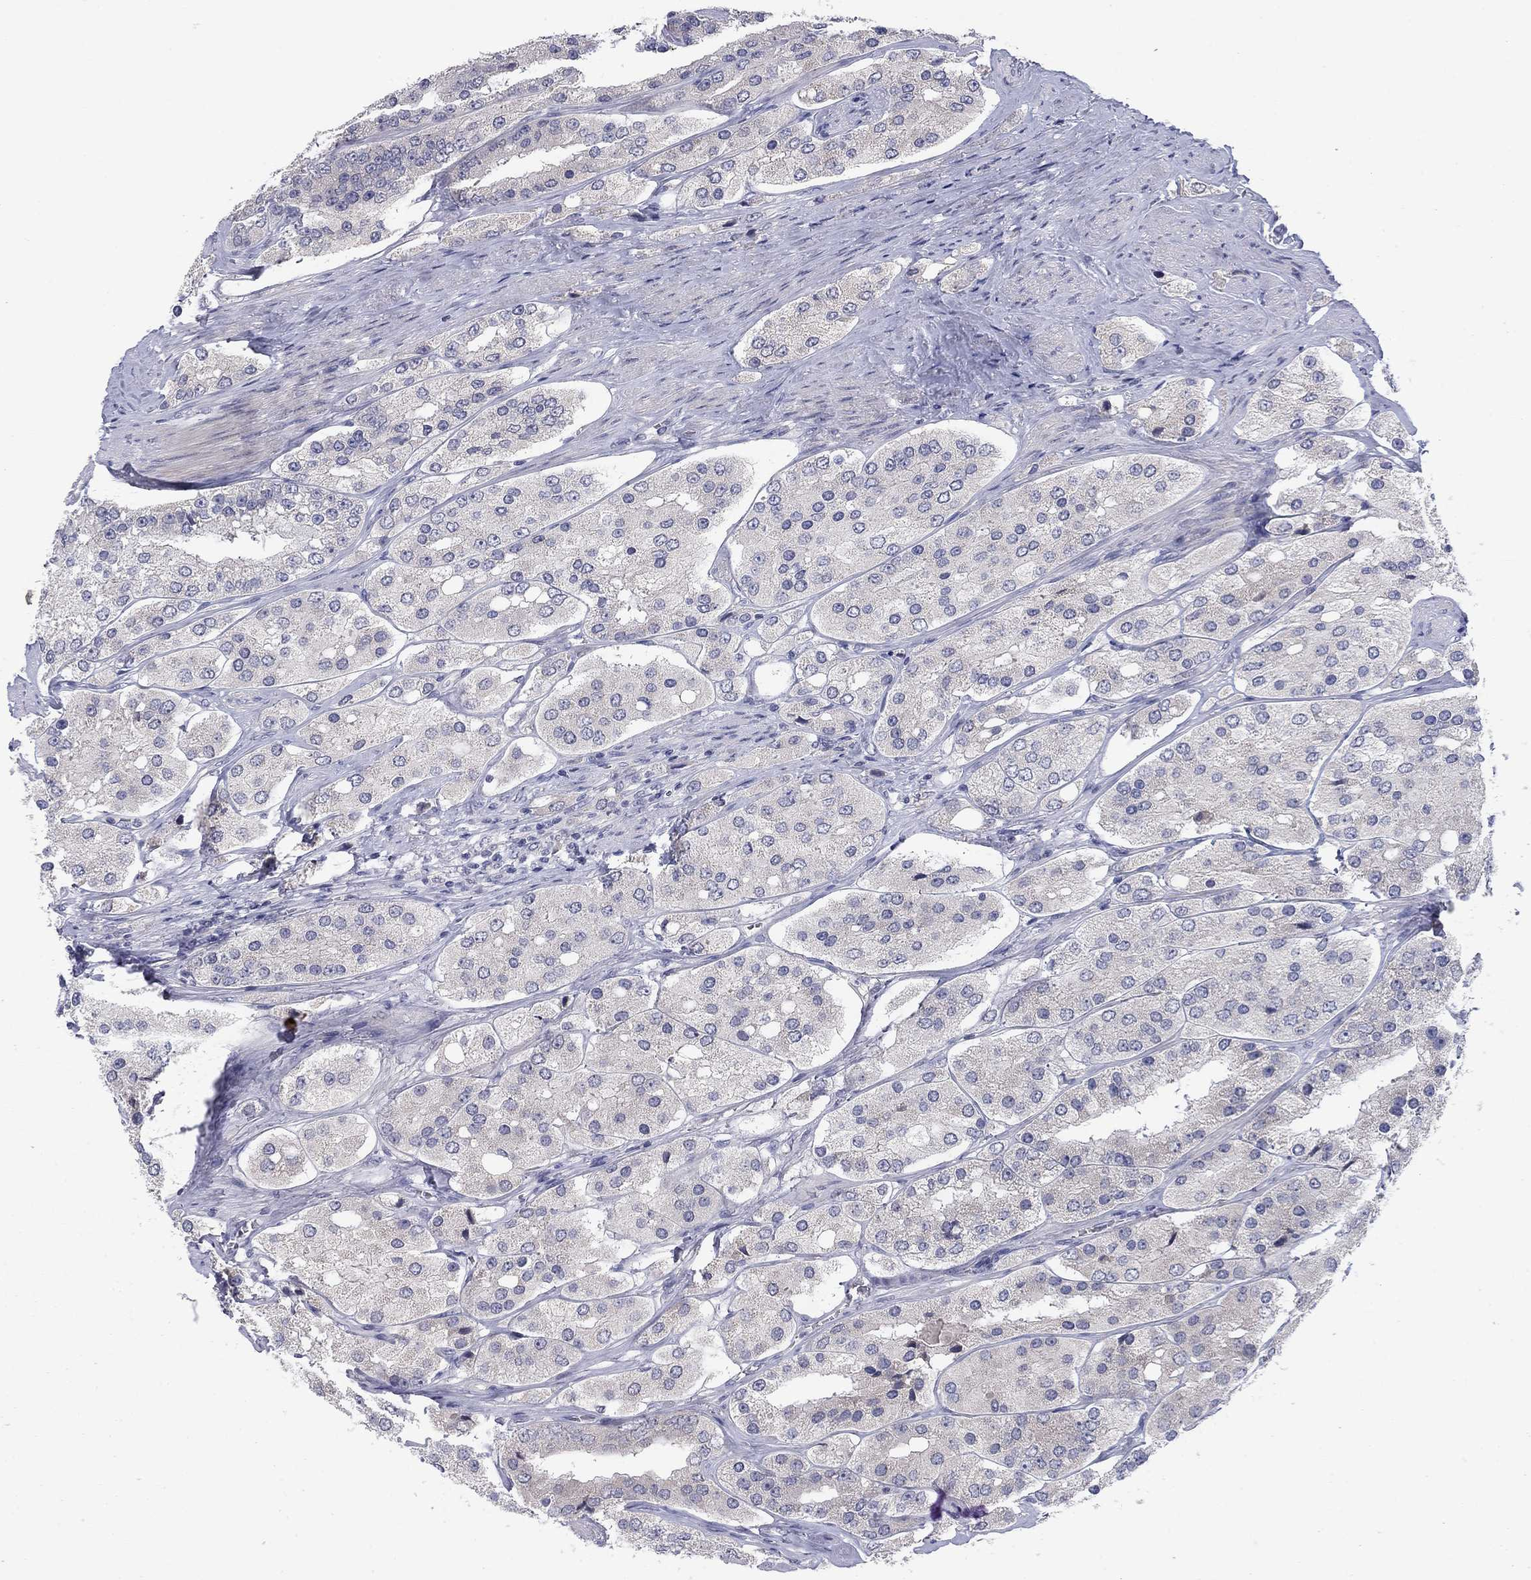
{"staining": {"intensity": "negative", "quantity": "none", "location": "none"}, "tissue": "prostate cancer", "cell_type": "Tumor cells", "image_type": "cancer", "snomed": [{"axis": "morphology", "description": "Adenocarcinoma, Low grade"}, {"axis": "topography", "description": "Prostate"}], "caption": "This is an IHC image of low-grade adenocarcinoma (prostate). There is no positivity in tumor cells.", "gene": "CACNA1A", "patient": {"sex": "male", "age": 69}}